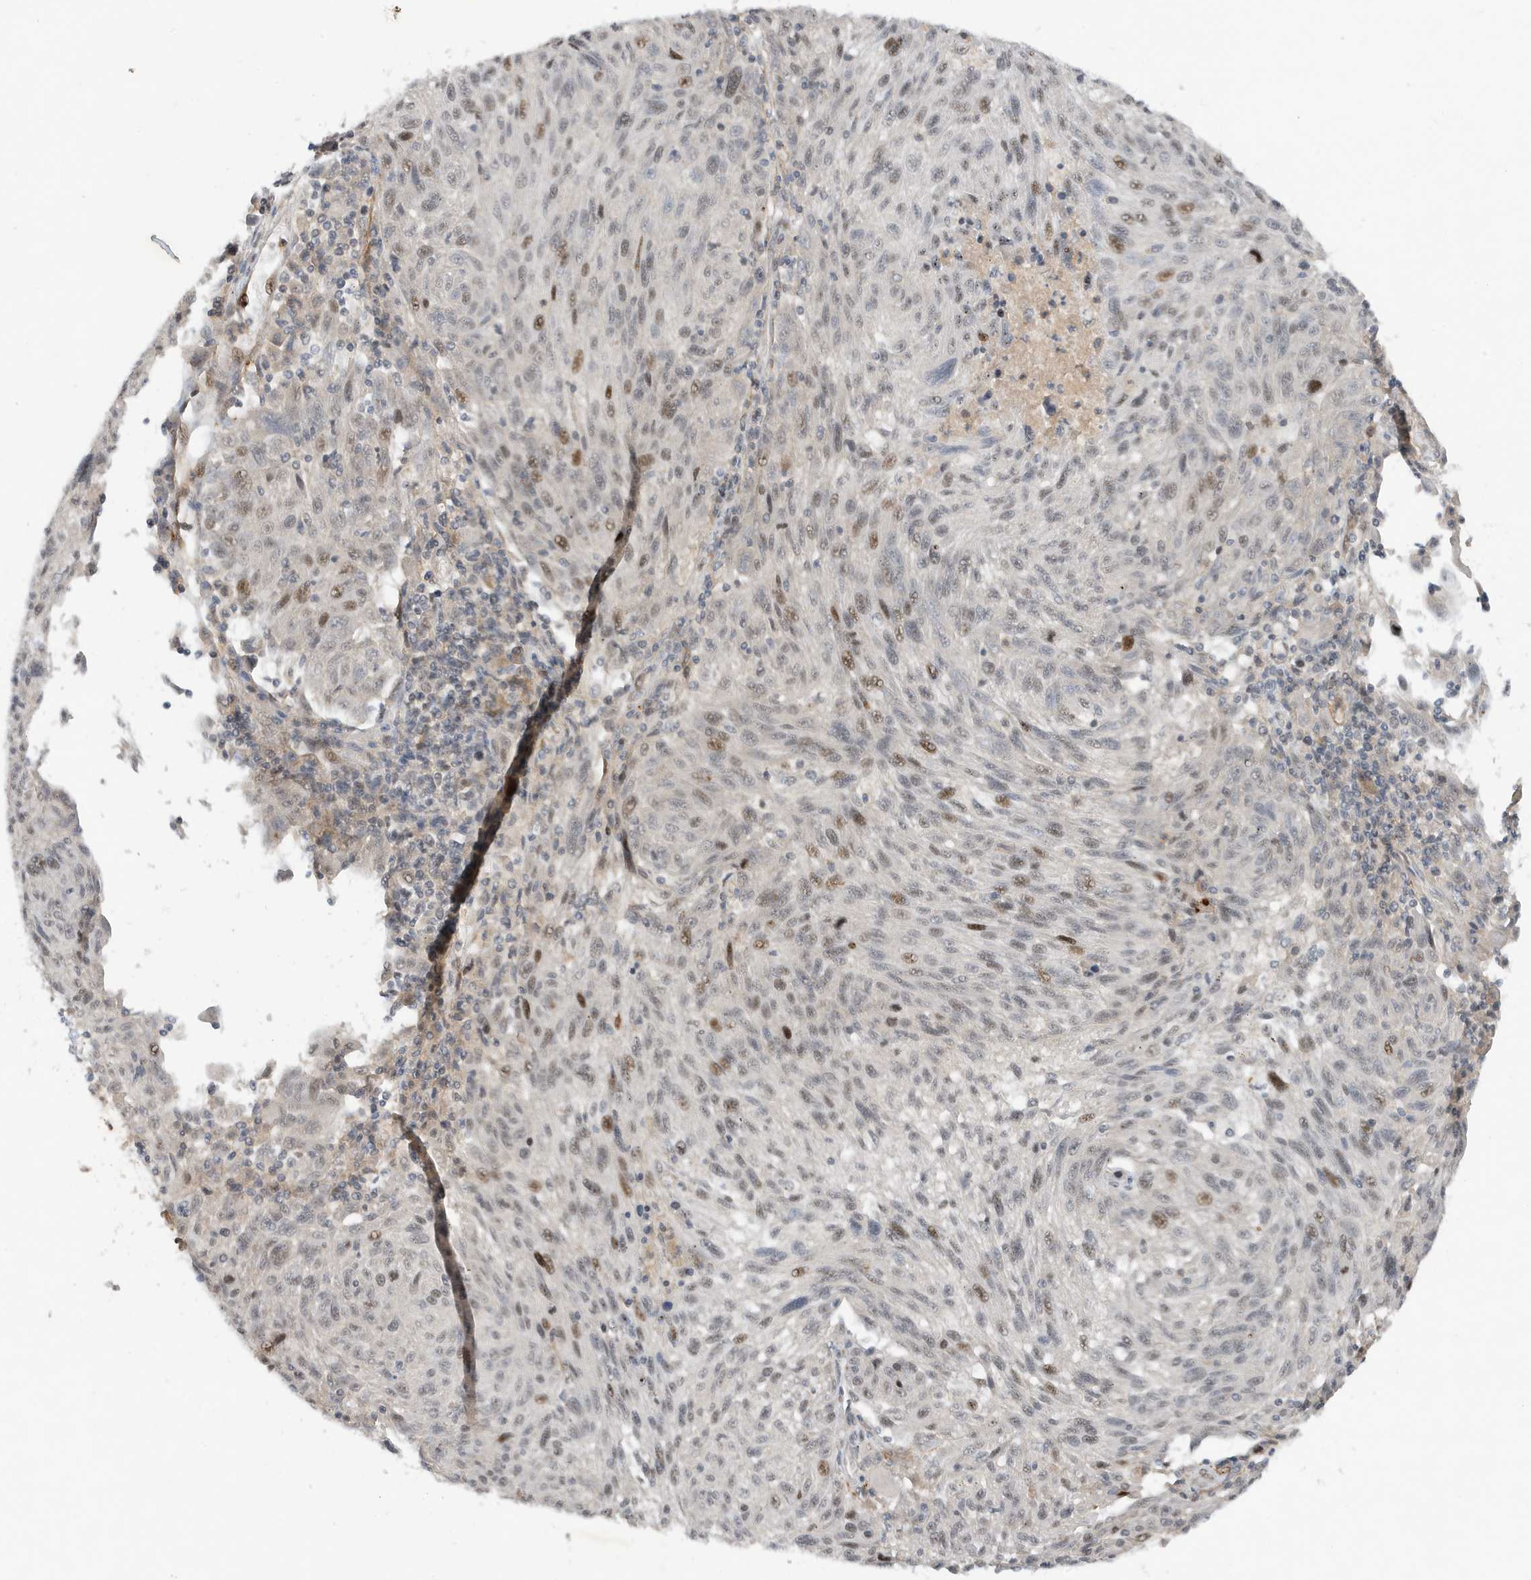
{"staining": {"intensity": "moderate", "quantity": "<25%", "location": "nuclear"}, "tissue": "melanoma", "cell_type": "Tumor cells", "image_type": "cancer", "snomed": [{"axis": "morphology", "description": "Malignant melanoma, NOS"}, {"axis": "topography", "description": "Skin"}], "caption": "There is low levels of moderate nuclear expression in tumor cells of malignant melanoma, as demonstrated by immunohistochemical staining (brown color).", "gene": "MAST3", "patient": {"sex": "male", "age": 53}}